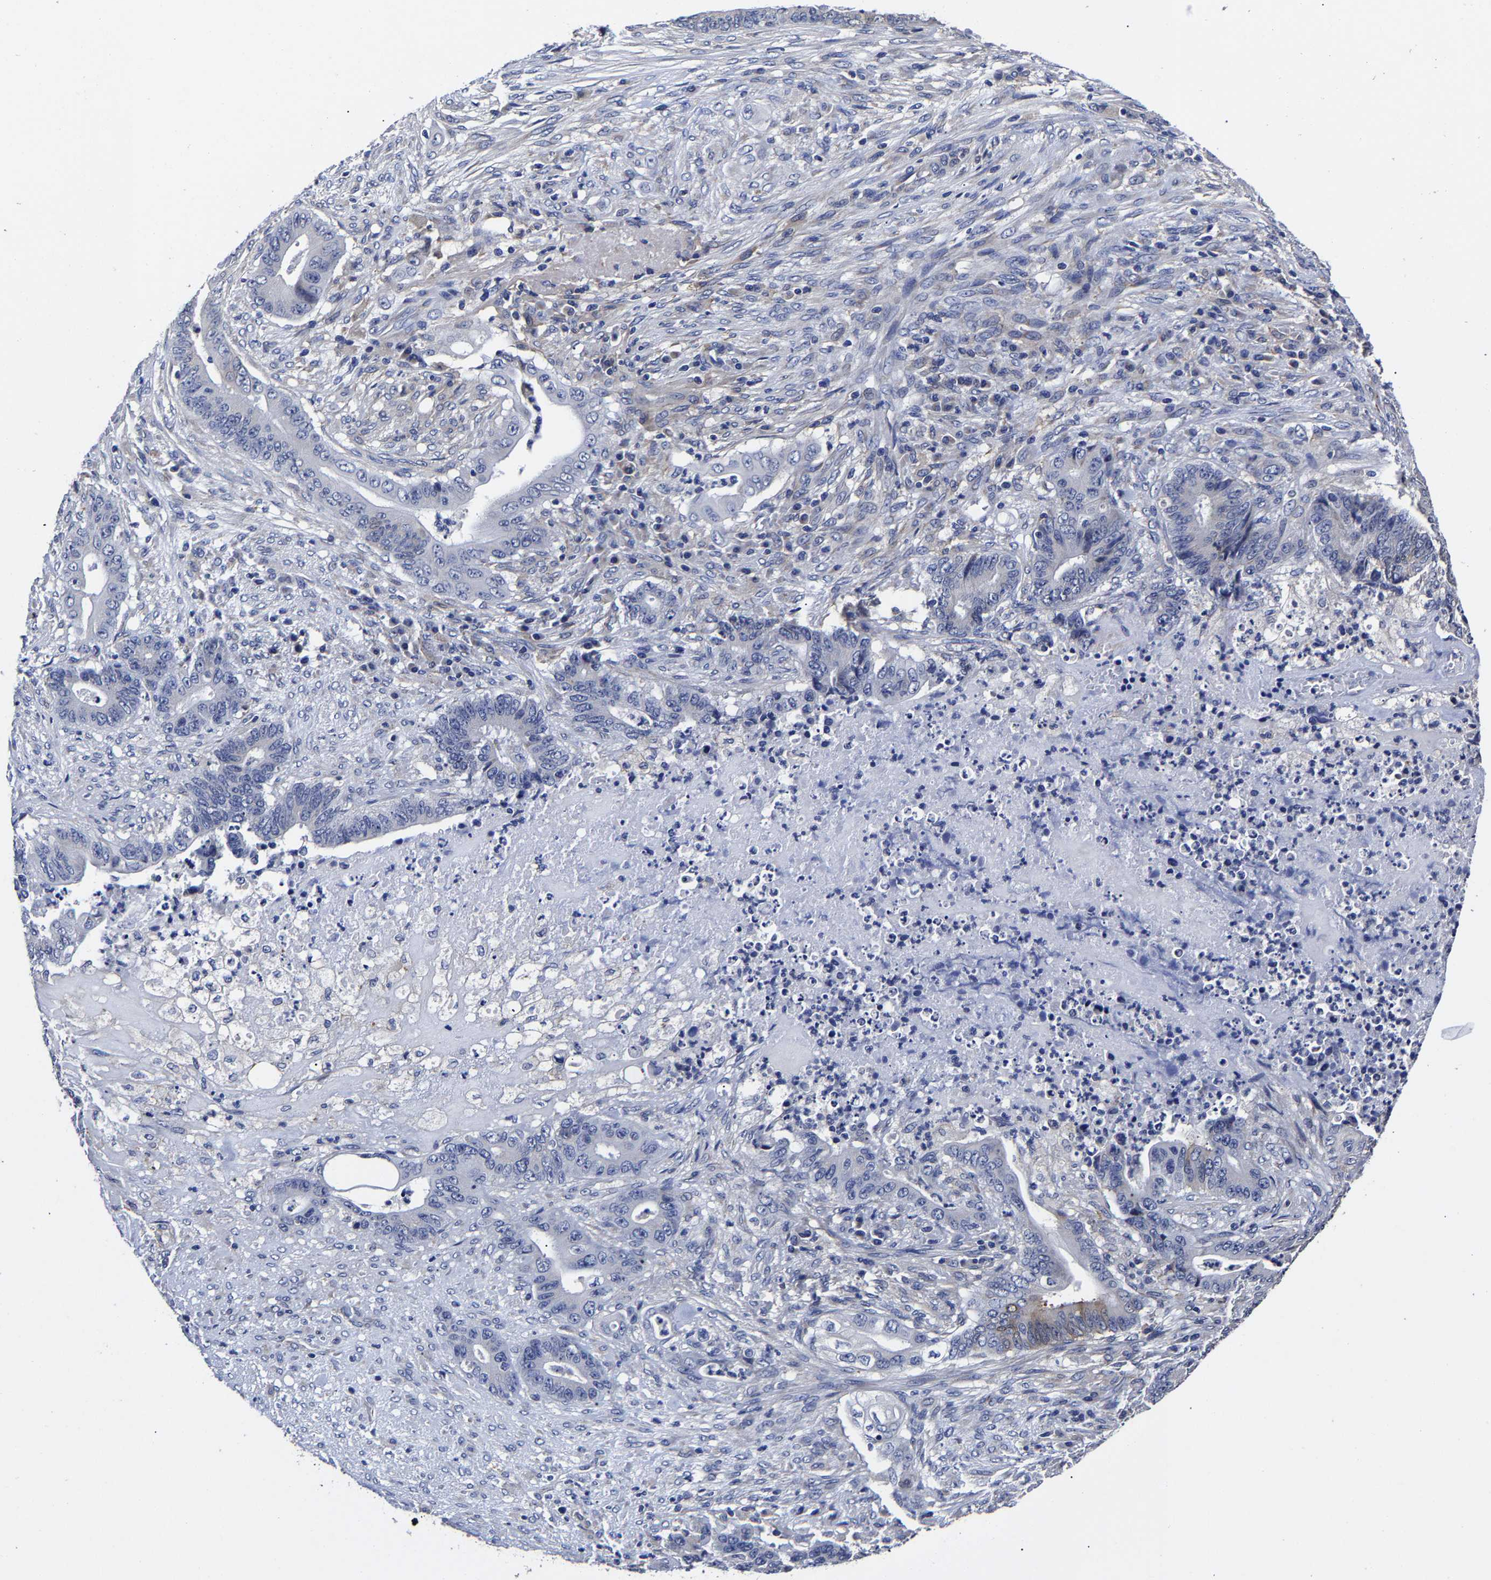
{"staining": {"intensity": "negative", "quantity": "none", "location": "none"}, "tissue": "stomach cancer", "cell_type": "Tumor cells", "image_type": "cancer", "snomed": [{"axis": "morphology", "description": "Adenocarcinoma, NOS"}, {"axis": "topography", "description": "Stomach"}], "caption": "Immunohistochemistry (IHC) of stomach adenocarcinoma demonstrates no staining in tumor cells. (DAB (3,3'-diaminobenzidine) IHC visualized using brightfield microscopy, high magnification).", "gene": "AASS", "patient": {"sex": "female", "age": 73}}